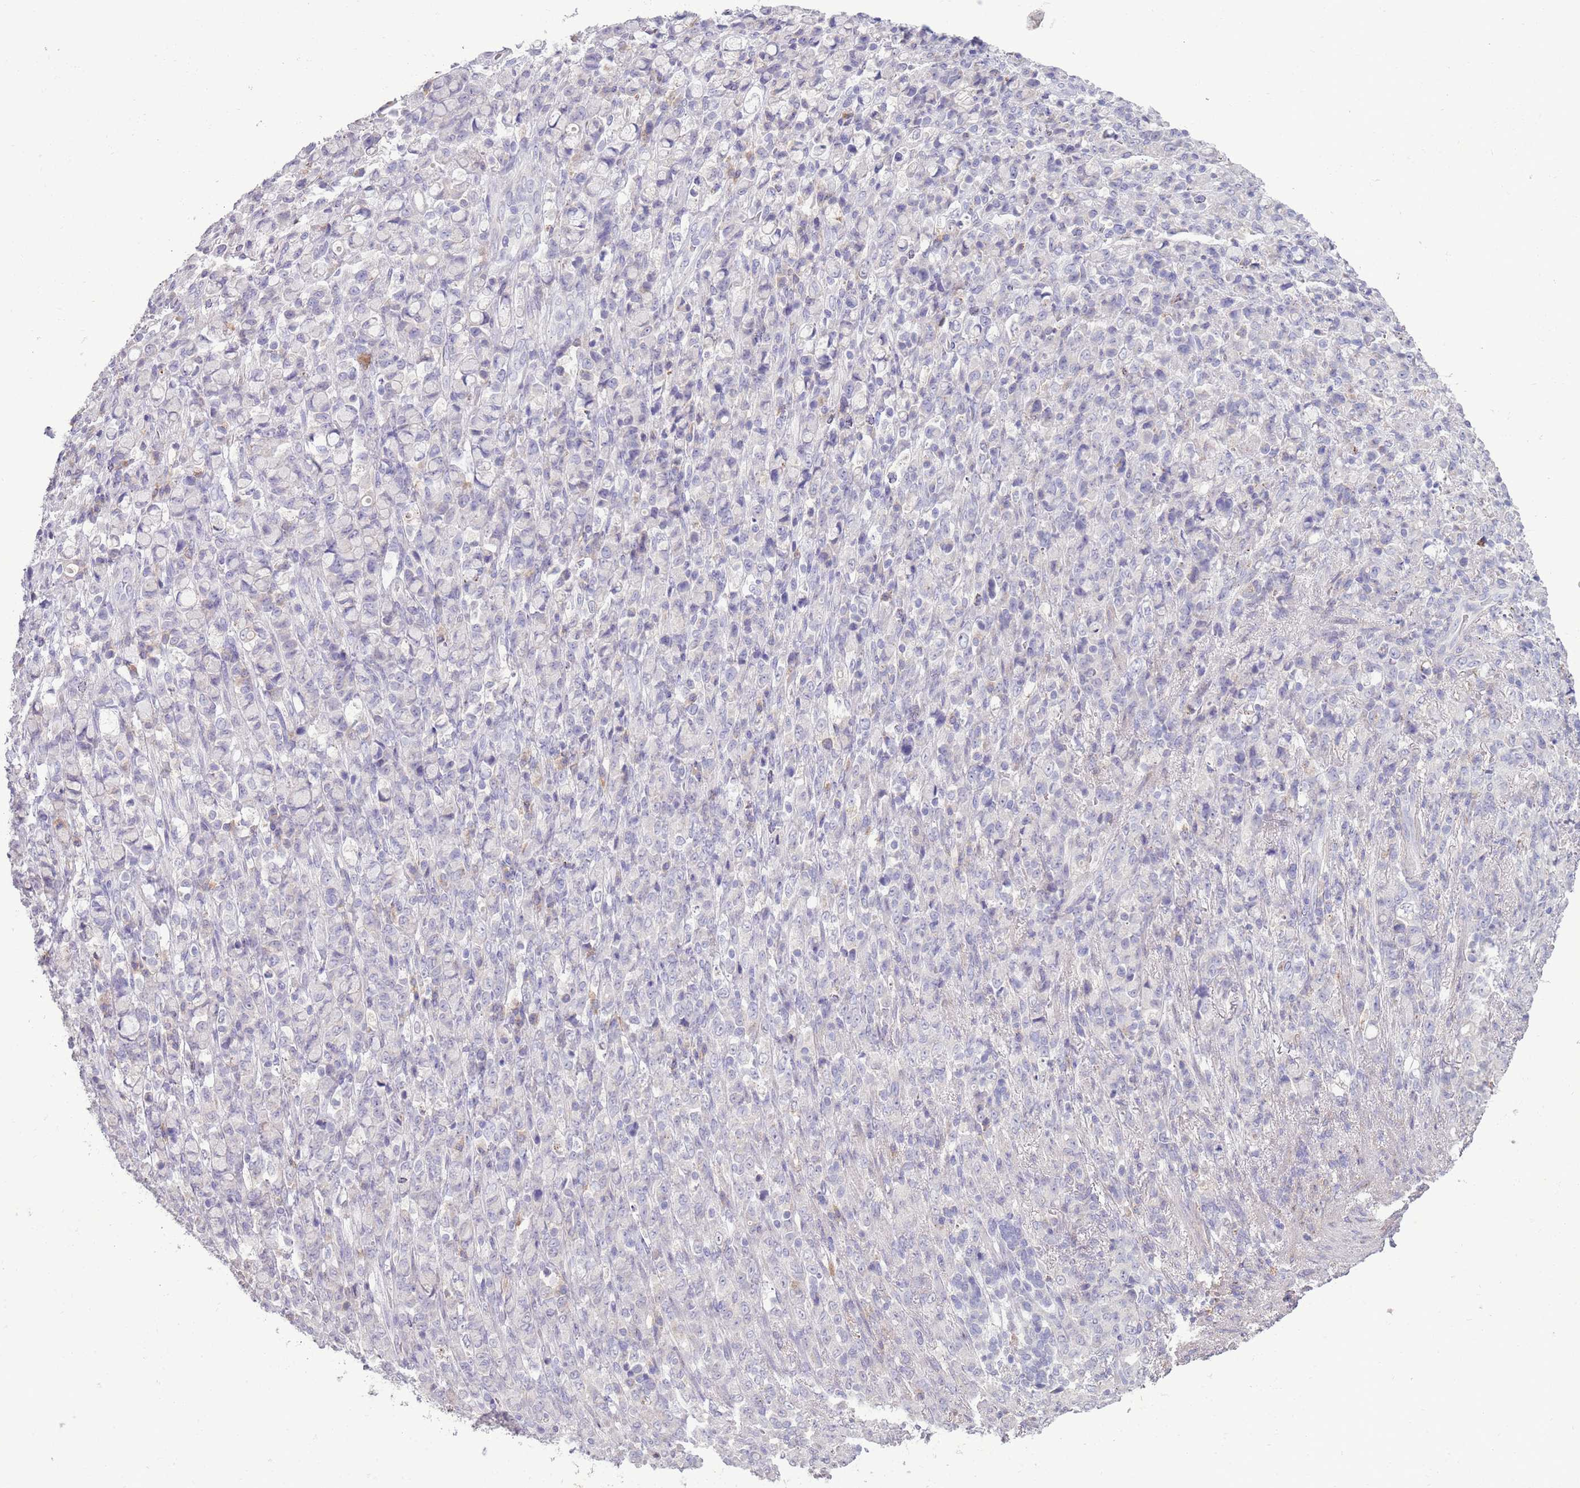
{"staining": {"intensity": "negative", "quantity": "none", "location": "none"}, "tissue": "stomach cancer", "cell_type": "Tumor cells", "image_type": "cancer", "snomed": [{"axis": "morphology", "description": "Normal tissue, NOS"}, {"axis": "morphology", "description": "Adenocarcinoma, NOS"}, {"axis": "topography", "description": "Stomach"}], "caption": "Immunohistochemistry (IHC) histopathology image of stomach adenocarcinoma stained for a protein (brown), which displays no positivity in tumor cells. Nuclei are stained in blue.", "gene": "ACSBG1", "patient": {"sex": "female", "age": 79}}